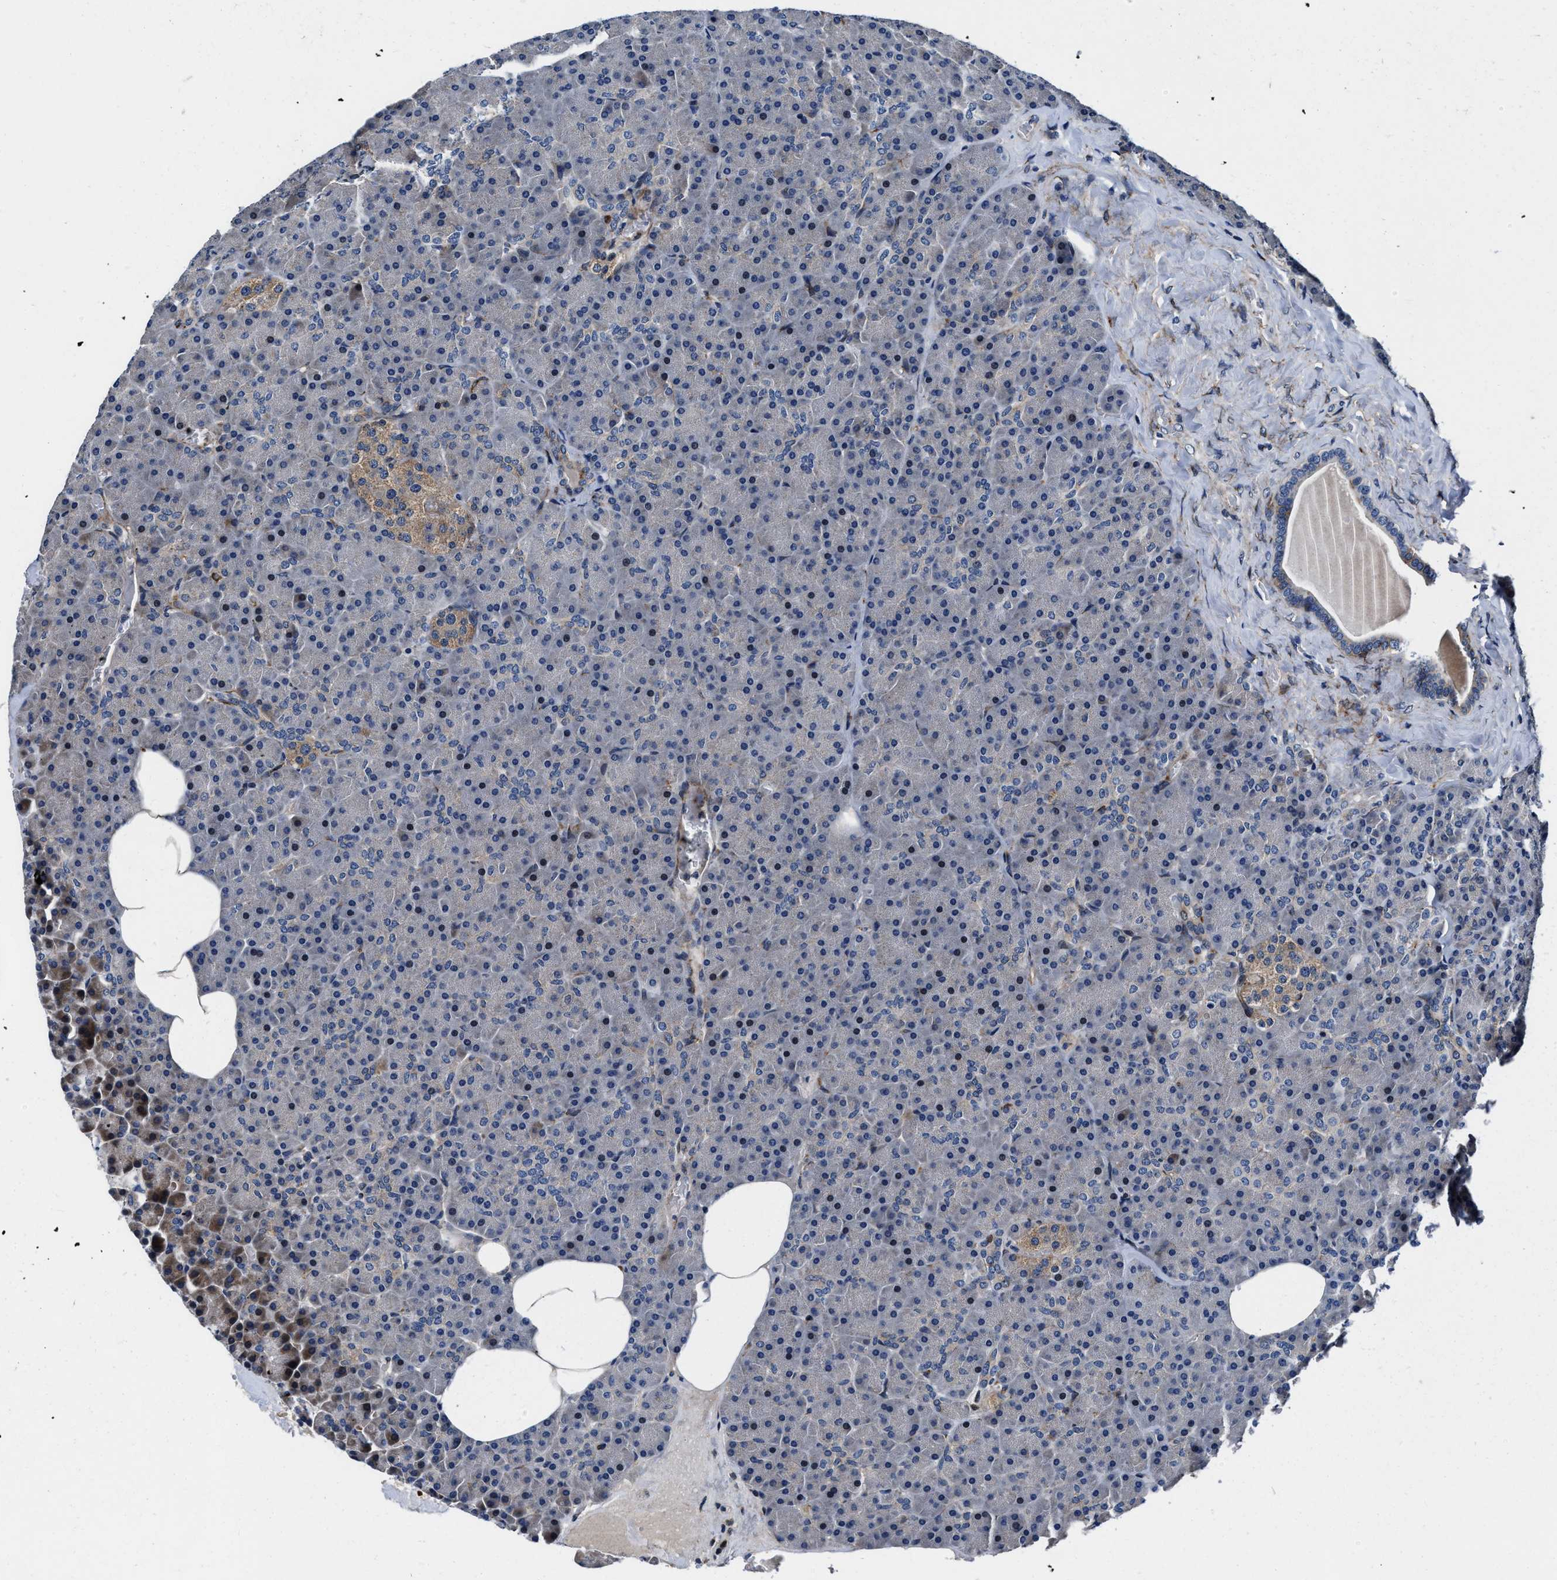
{"staining": {"intensity": "negative", "quantity": "none", "location": "none"}, "tissue": "pancreas", "cell_type": "Exocrine glandular cells", "image_type": "normal", "snomed": [{"axis": "morphology", "description": "Normal tissue, NOS"}, {"axis": "morphology", "description": "Carcinoid, malignant, NOS"}, {"axis": "topography", "description": "Pancreas"}], "caption": "The immunohistochemistry (IHC) image has no significant staining in exocrine glandular cells of pancreas. (DAB (3,3'-diaminobenzidine) immunohistochemistry (IHC) visualized using brightfield microscopy, high magnification).", "gene": "C2orf66", "patient": {"sex": "female", "age": 35}}